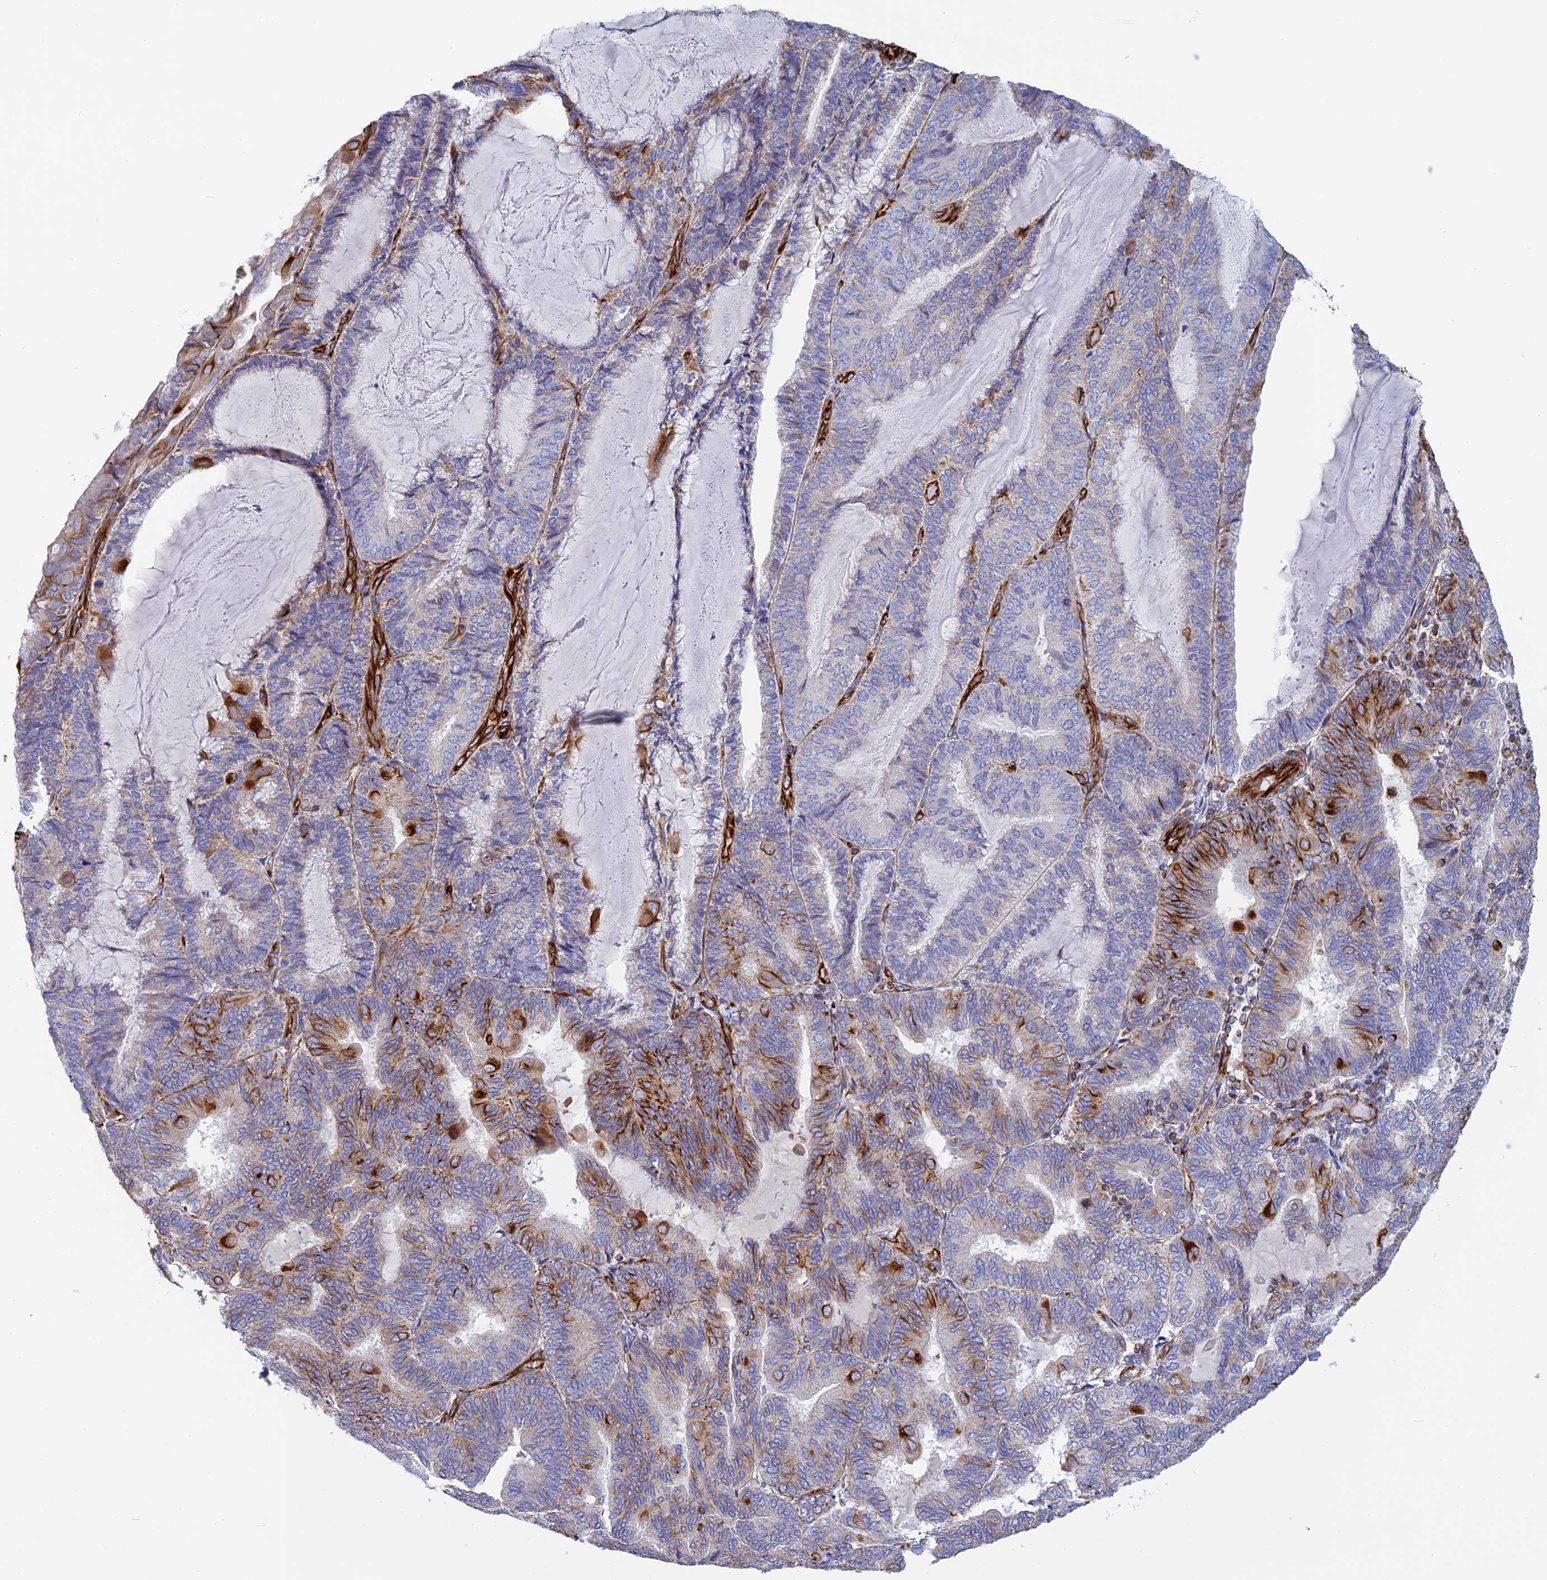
{"staining": {"intensity": "strong", "quantity": "<25%", "location": "cytoplasmic/membranous"}, "tissue": "endometrial cancer", "cell_type": "Tumor cells", "image_type": "cancer", "snomed": [{"axis": "morphology", "description": "Adenocarcinoma, NOS"}, {"axis": "topography", "description": "Endometrium"}], "caption": "Tumor cells display medium levels of strong cytoplasmic/membranous staining in about <25% of cells in endometrial adenocarcinoma.", "gene": "FBXL20", "patient": {"sex": "female", "age": 81}}